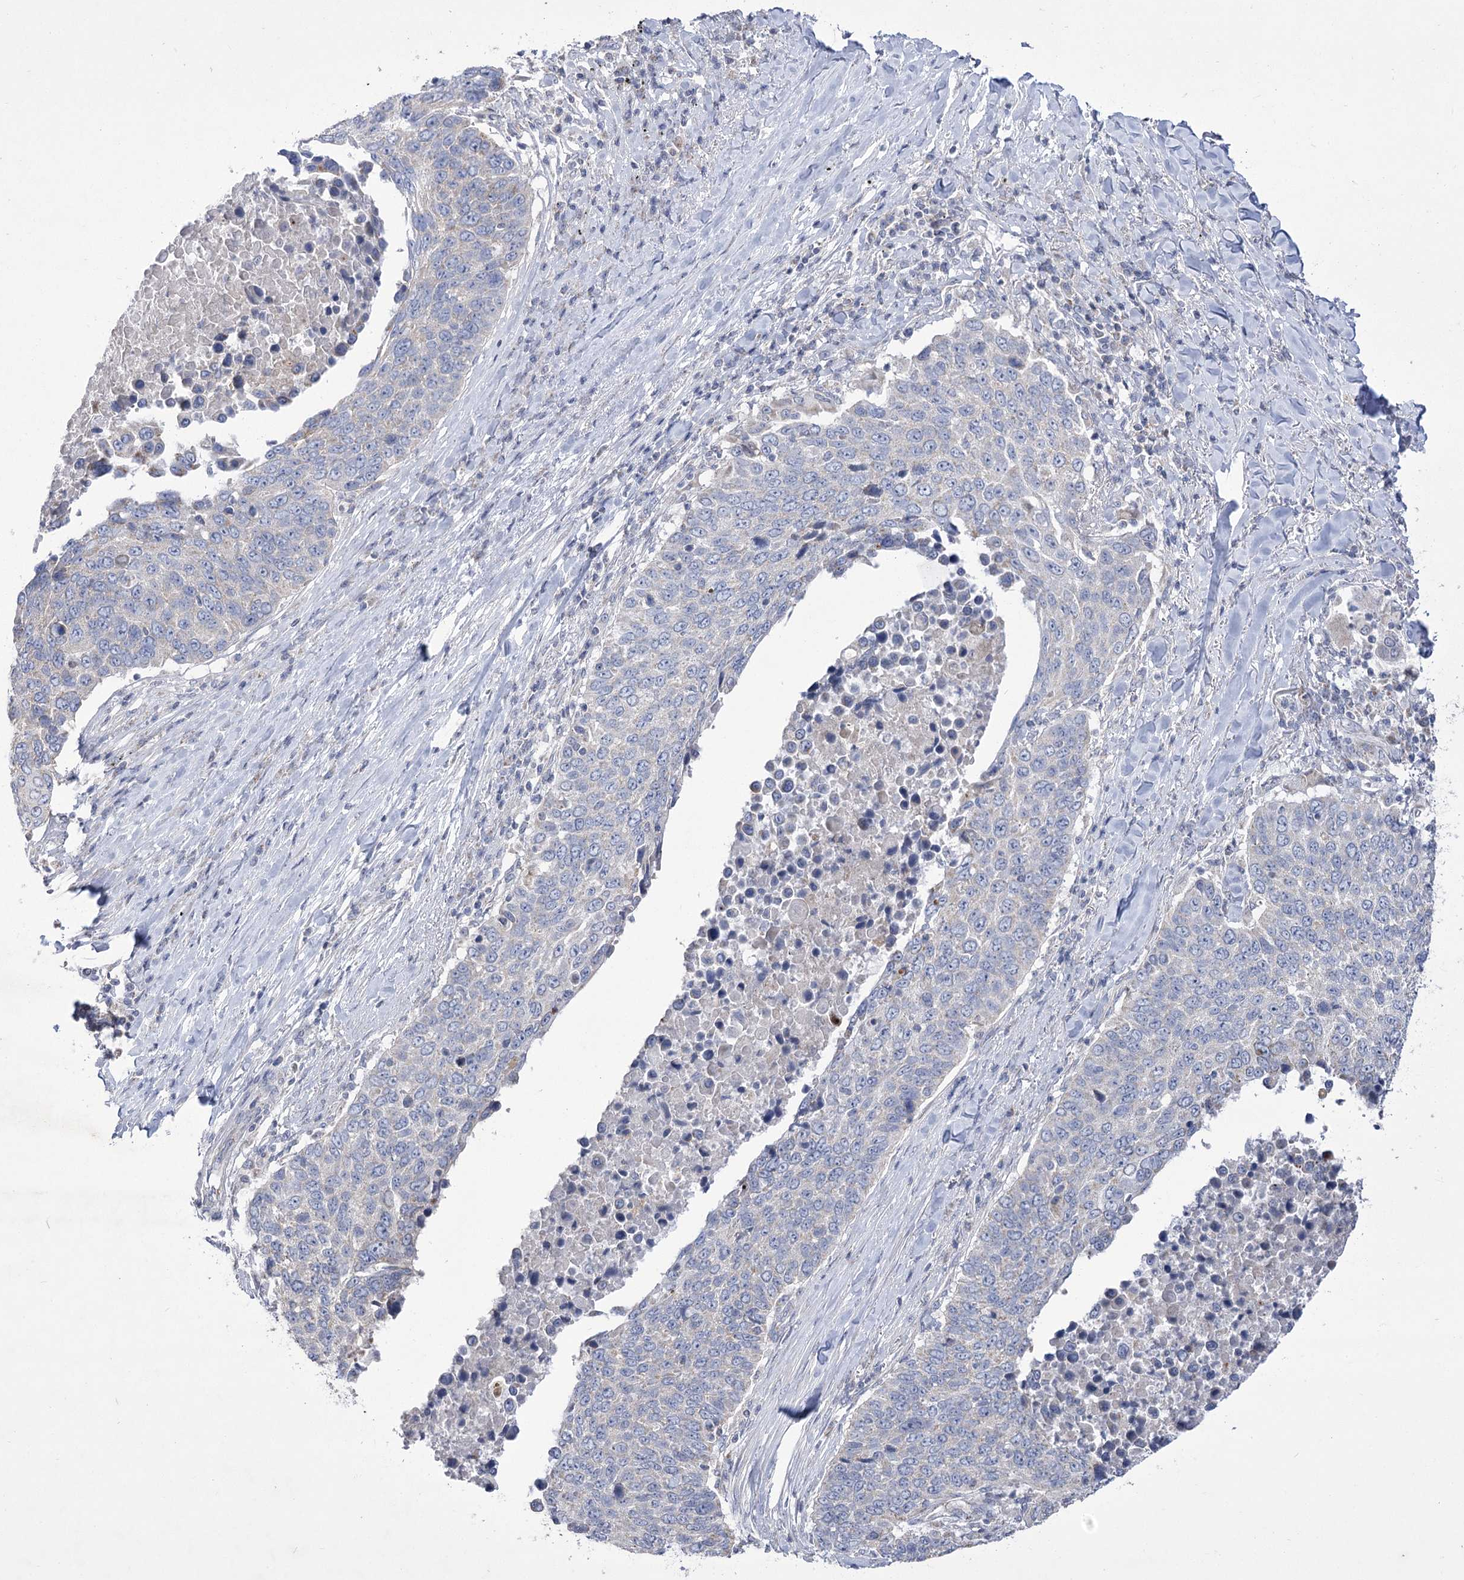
{"staining": {"intensity": "negative", "quantity": "none", "location": "none"}, "tissue": "lung cancer", "cell_type": "Tumor cells", "image_type": "cancer", "snomed": [{"axis": "morphology", "description": "Squamous cell carcinoma, NOS"}, {"axis": "topography", "description": "Lung"}], "caption": "The micrograph exhibits no staining of tumor cells in squamous cell carcinoma (lung).", "gene": "PDHB", "patient": {"sex": "male", "age": 66}}